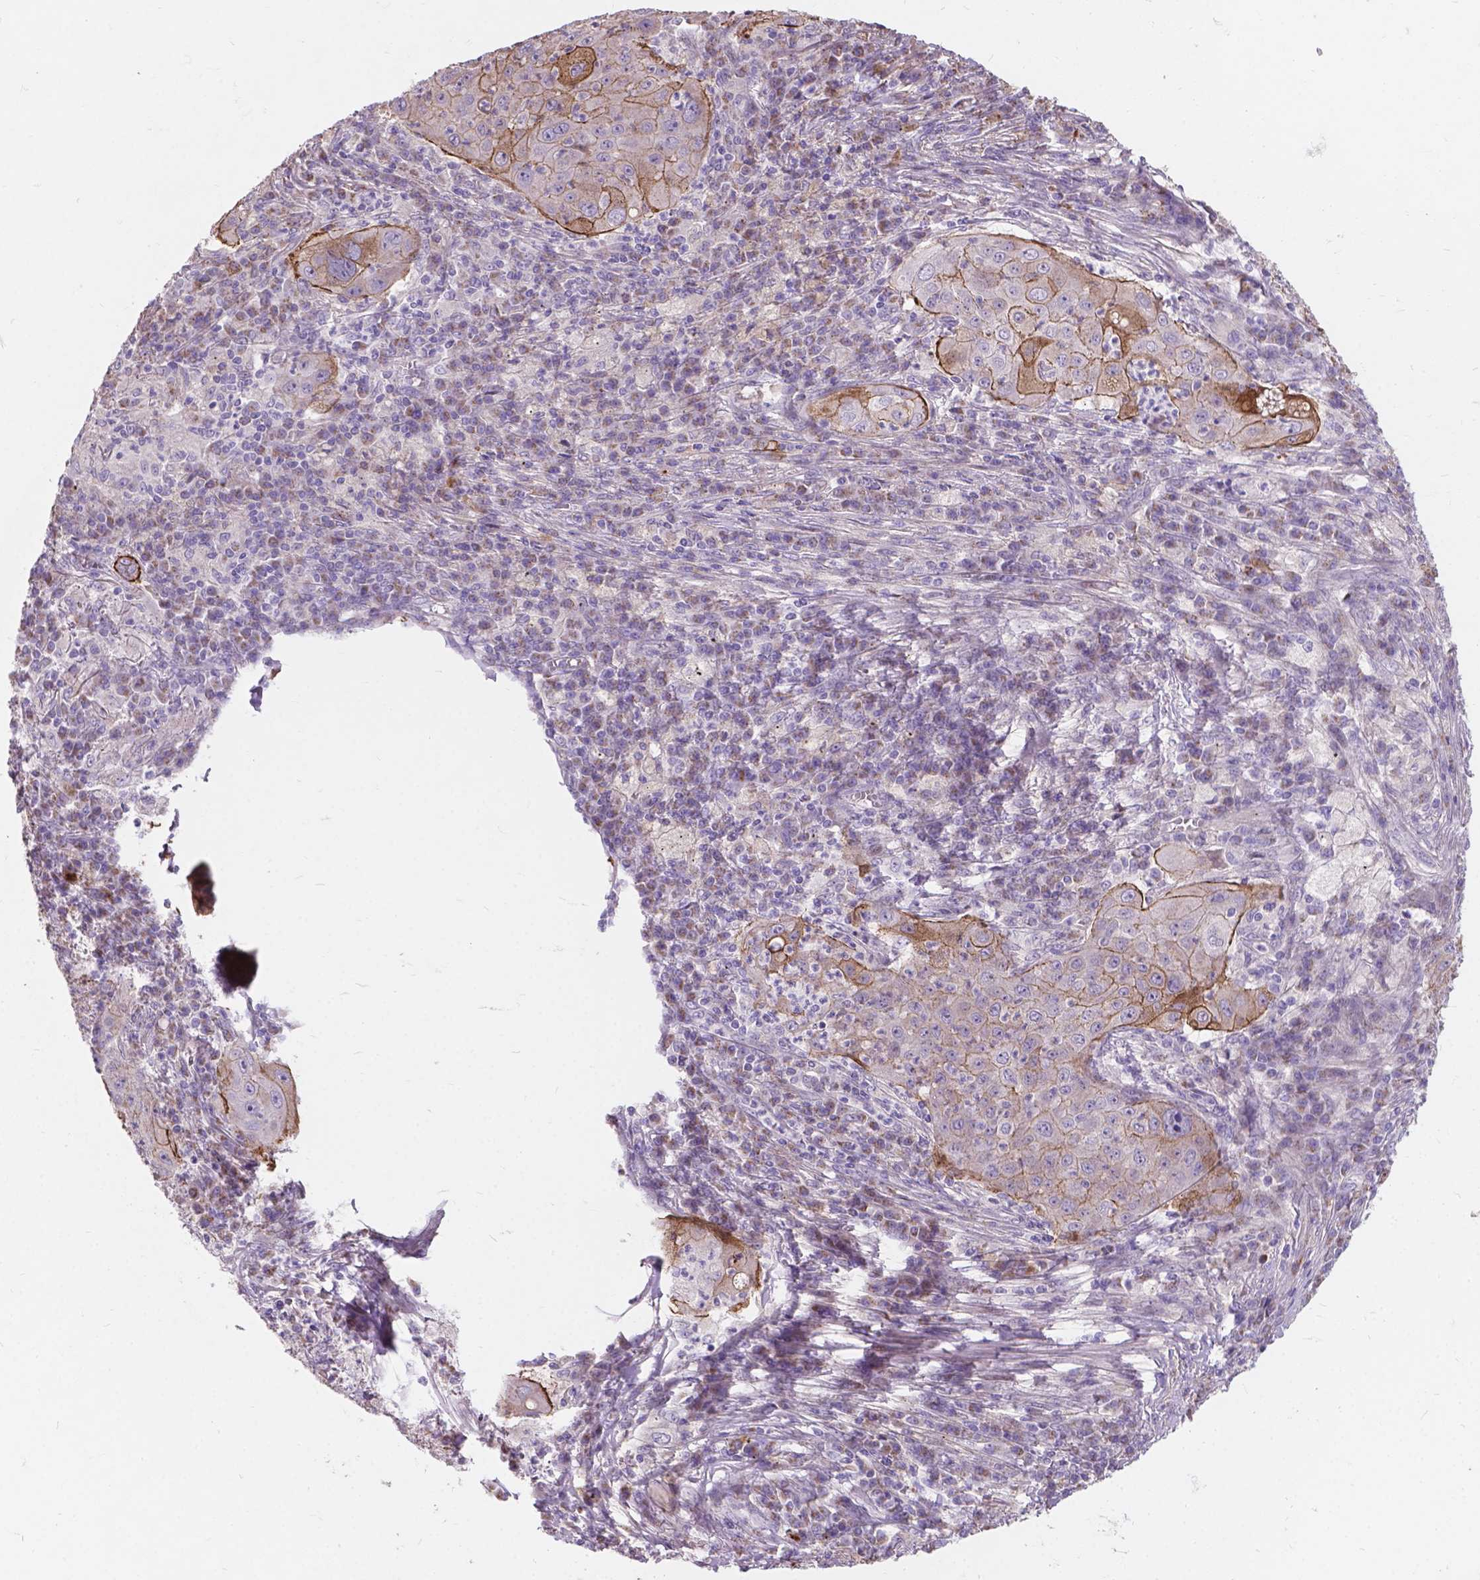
{"staining": {"intensity": "weak", "quantity": ">75%", "location": "cytoplasmic/membranous"}, "tissue": "lung cancer", "cell_type": "Tumor cells", "image_type": "cancer", "snomed": [{"axis": "morphology", "description": "Squamous cell carcinoma, NOS"}, {"axis": "topography", "description": "Lung"}], "caption": "Protein expression analysis of lung cancer (squamous cell carcinoma) reveals weak cytoplasmic/membranous expression in approximately >75% of tumor cells.", "gene": "MYH14", "patient": {"sex": "female", "age": 59}}